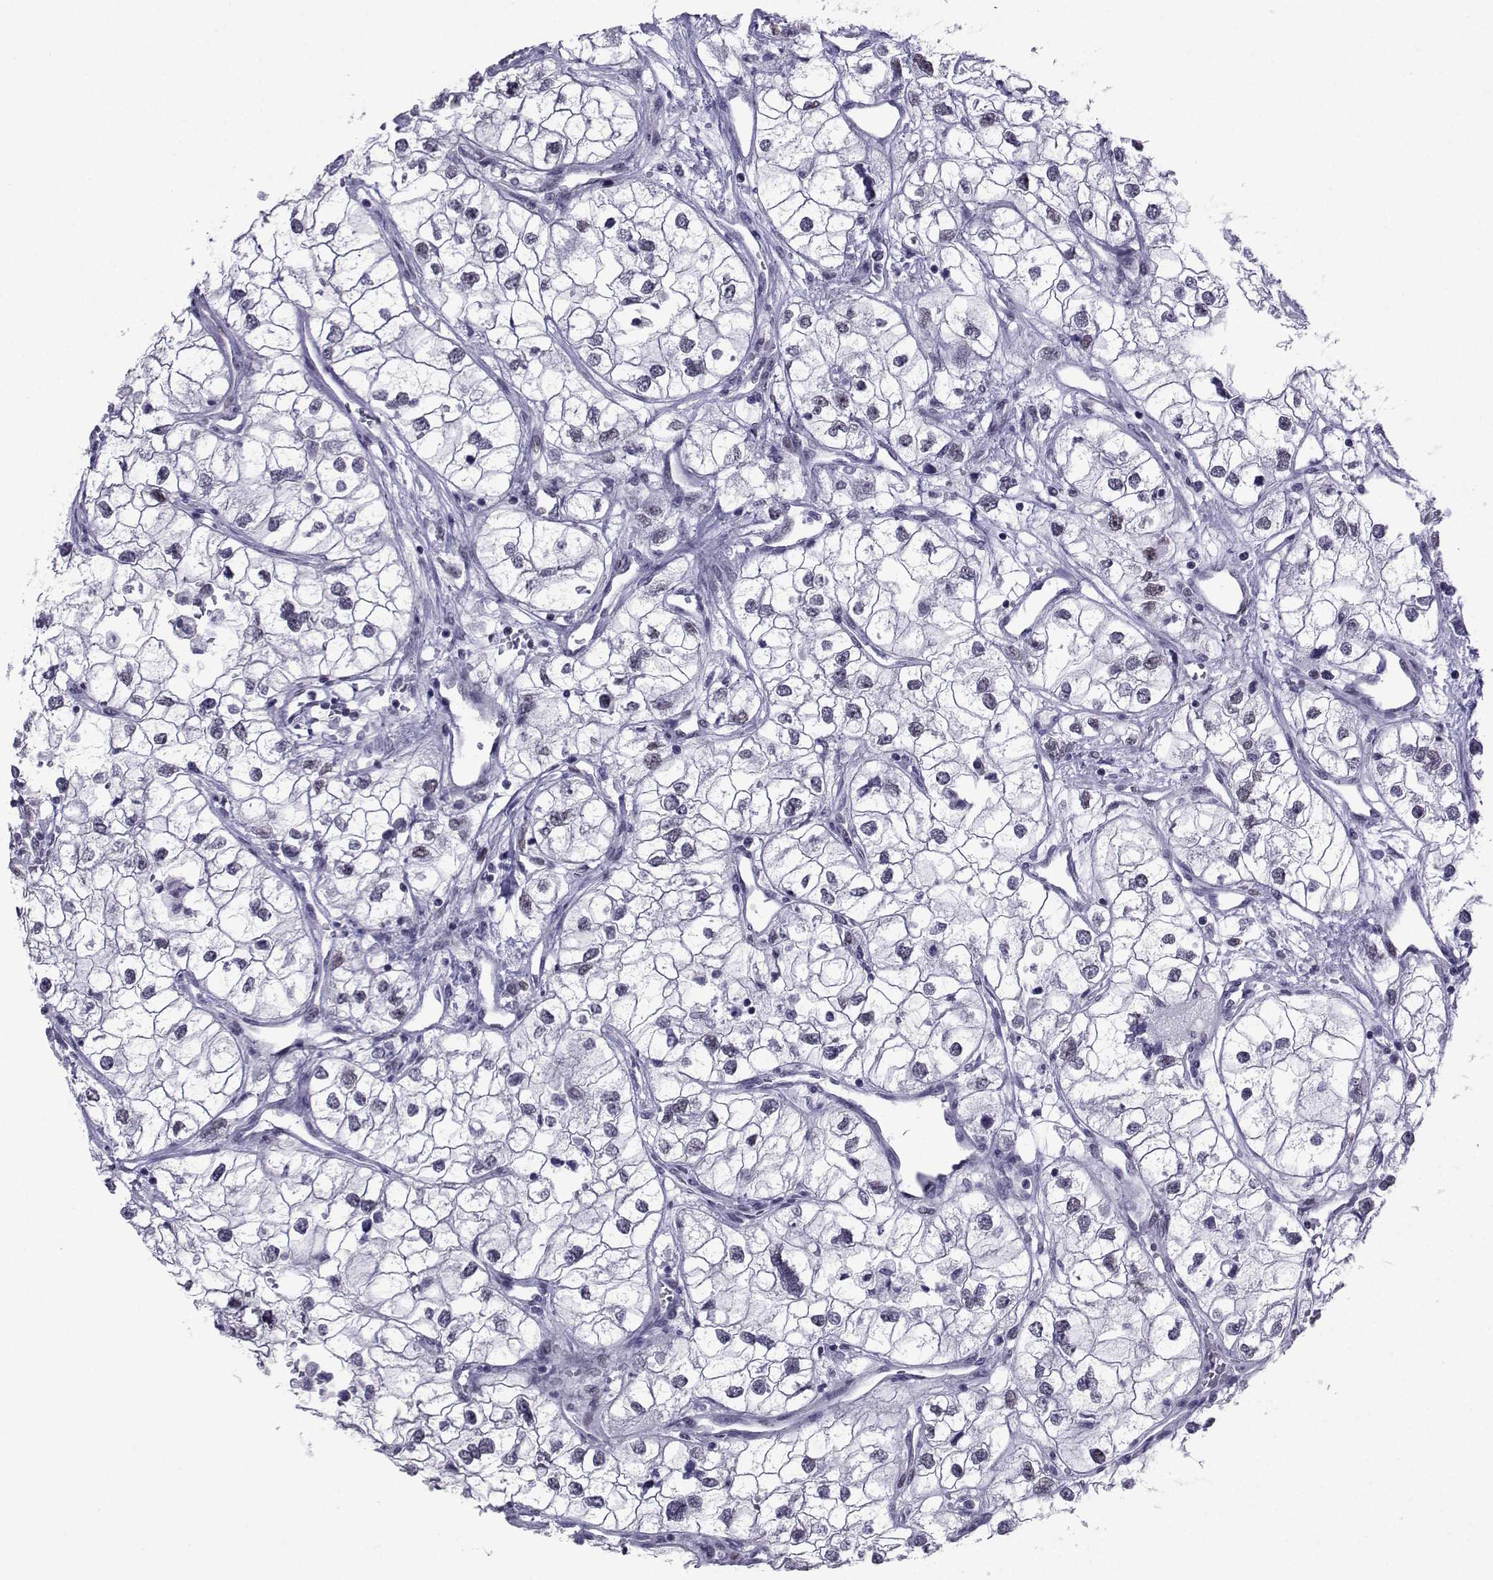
{"staining": {"intensity": "negative", "quantity": "none", "location": "none"}, "tissue": "renal cancer", "cell_type": "Tumor cells", "image_type": "cancer", "snomed": [{"axis": "morphology", "description": "Adenocarcinoma, NOS"}, {"axis": "topography", "description": "Kidney"}], "caption": "Immunohistochemistry (IHC) of renal cancer shows no expression in tumor cells. (Stains: DAB (3,3'-diaminobenzidine) immunohistochemistry (IHC) with hematoxylin counter stain, Microscopy: brightfield microscopy at high magnification).", "gene": "LORICRIN", "patient": {"sex": "male", "age": 59}}